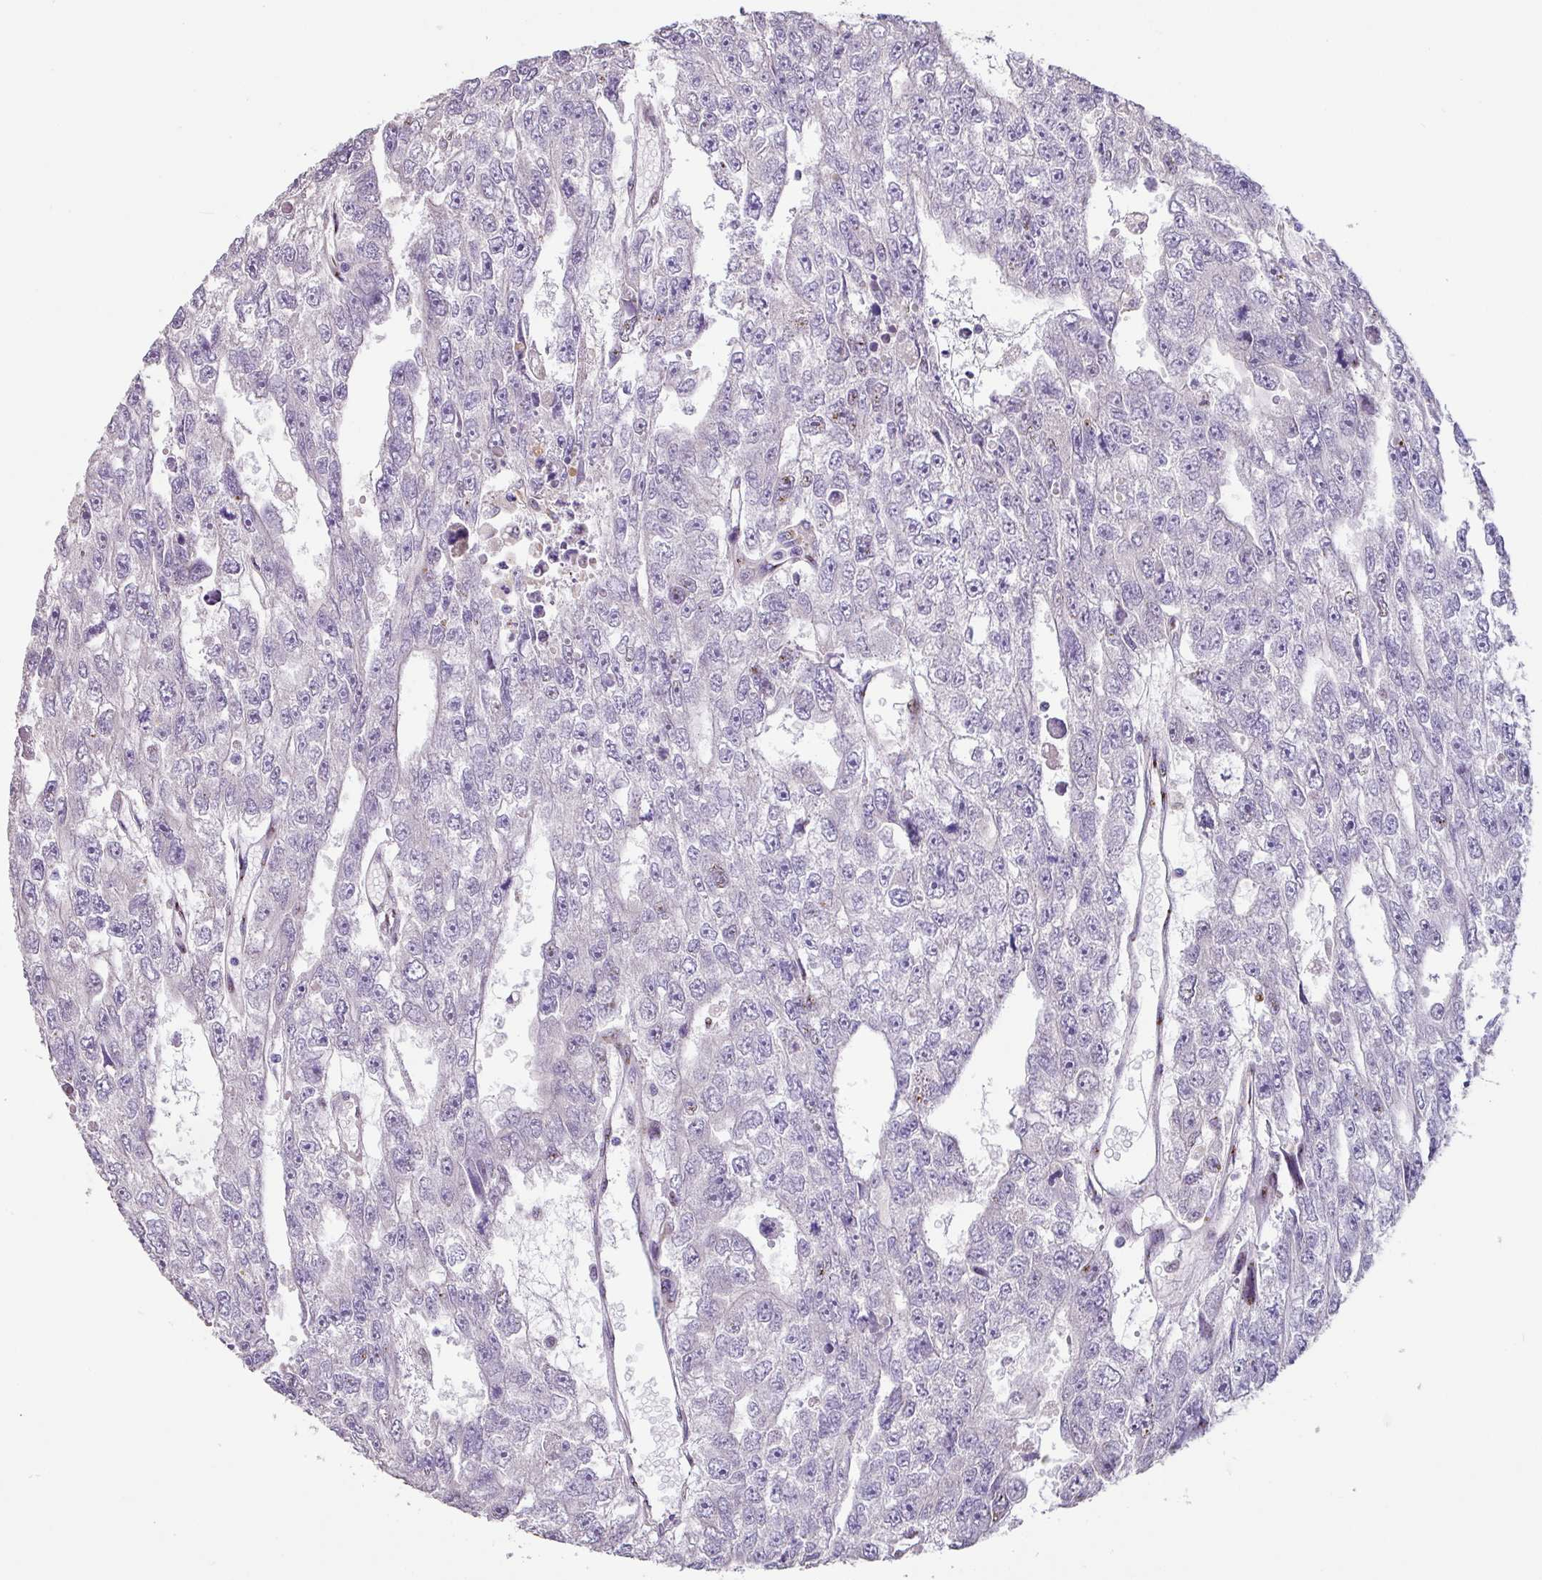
{"staining": {"intensity": "negative", "quantity": "none", "location": "none"}, "tissue": "testis cancer", "cell_type": "Tumor cells", "image_type": "cancer", "snomed": [{"axis": "morphology", "description": "Carcinoma, Embryonal, NOS"}, {"axis": "topography", "description": "Testis"}], "caption": "Image shows no protein expression in tumor cells of testis cancer tissue.", "gene": "ZG16", "patient": {"sex": "male", "age": 20}}